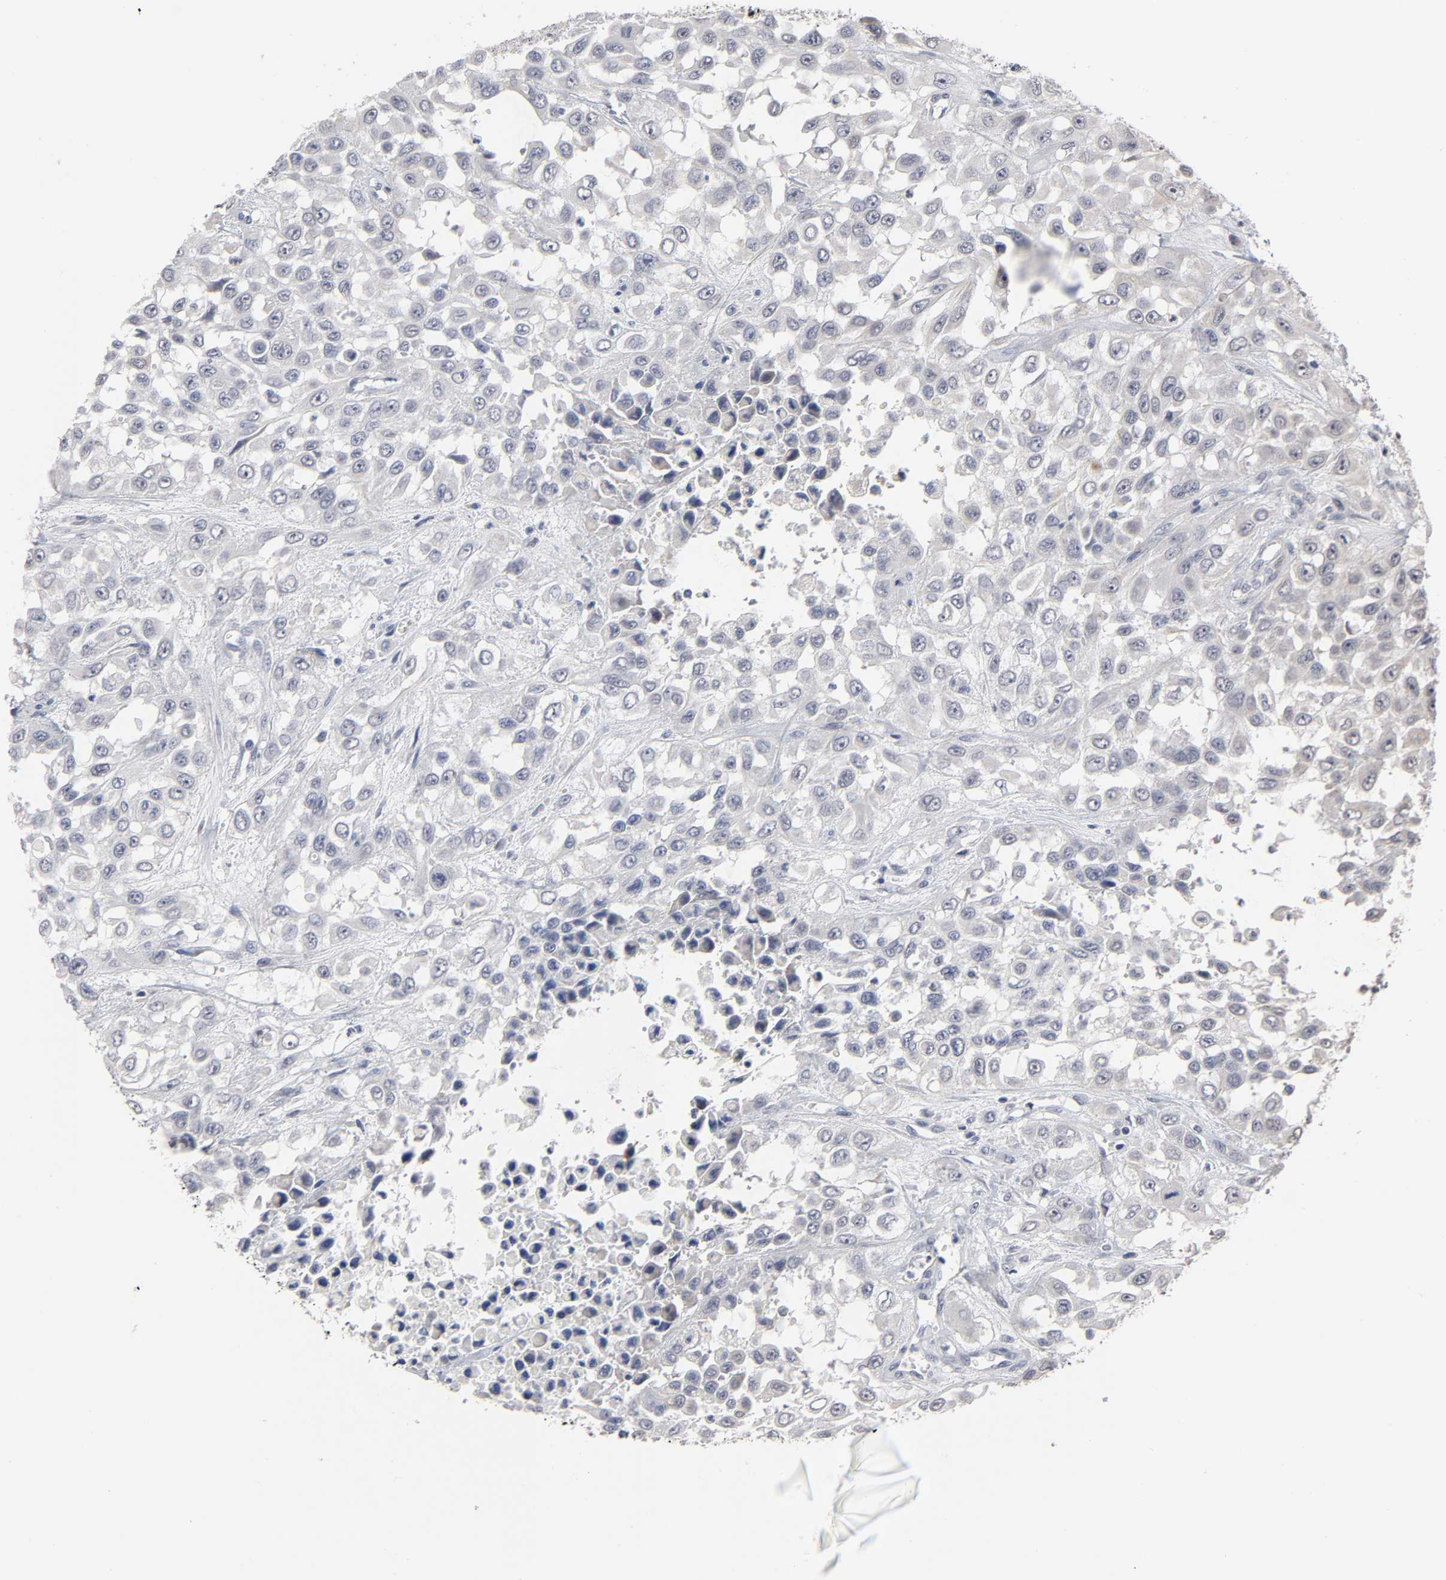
{"staining": {"intensity": "negative", "quantity": "none", "location": "none"}, "tissue": "urothelial cancer", "cell_type": "Tumor cells", "image_type": "cancer", "snomed": [{"axis": "morphology", "description": "Urothelial carcinoma, High grade"}, {"axis": "topography", "description": "Urinary bladder"}], "caption": "Immunohistochemical staining of human urothelial cancer displays no significant staining in tumor cells.", "gene": "HNF4A", "patient": {"sex": "male", "age": 57}}